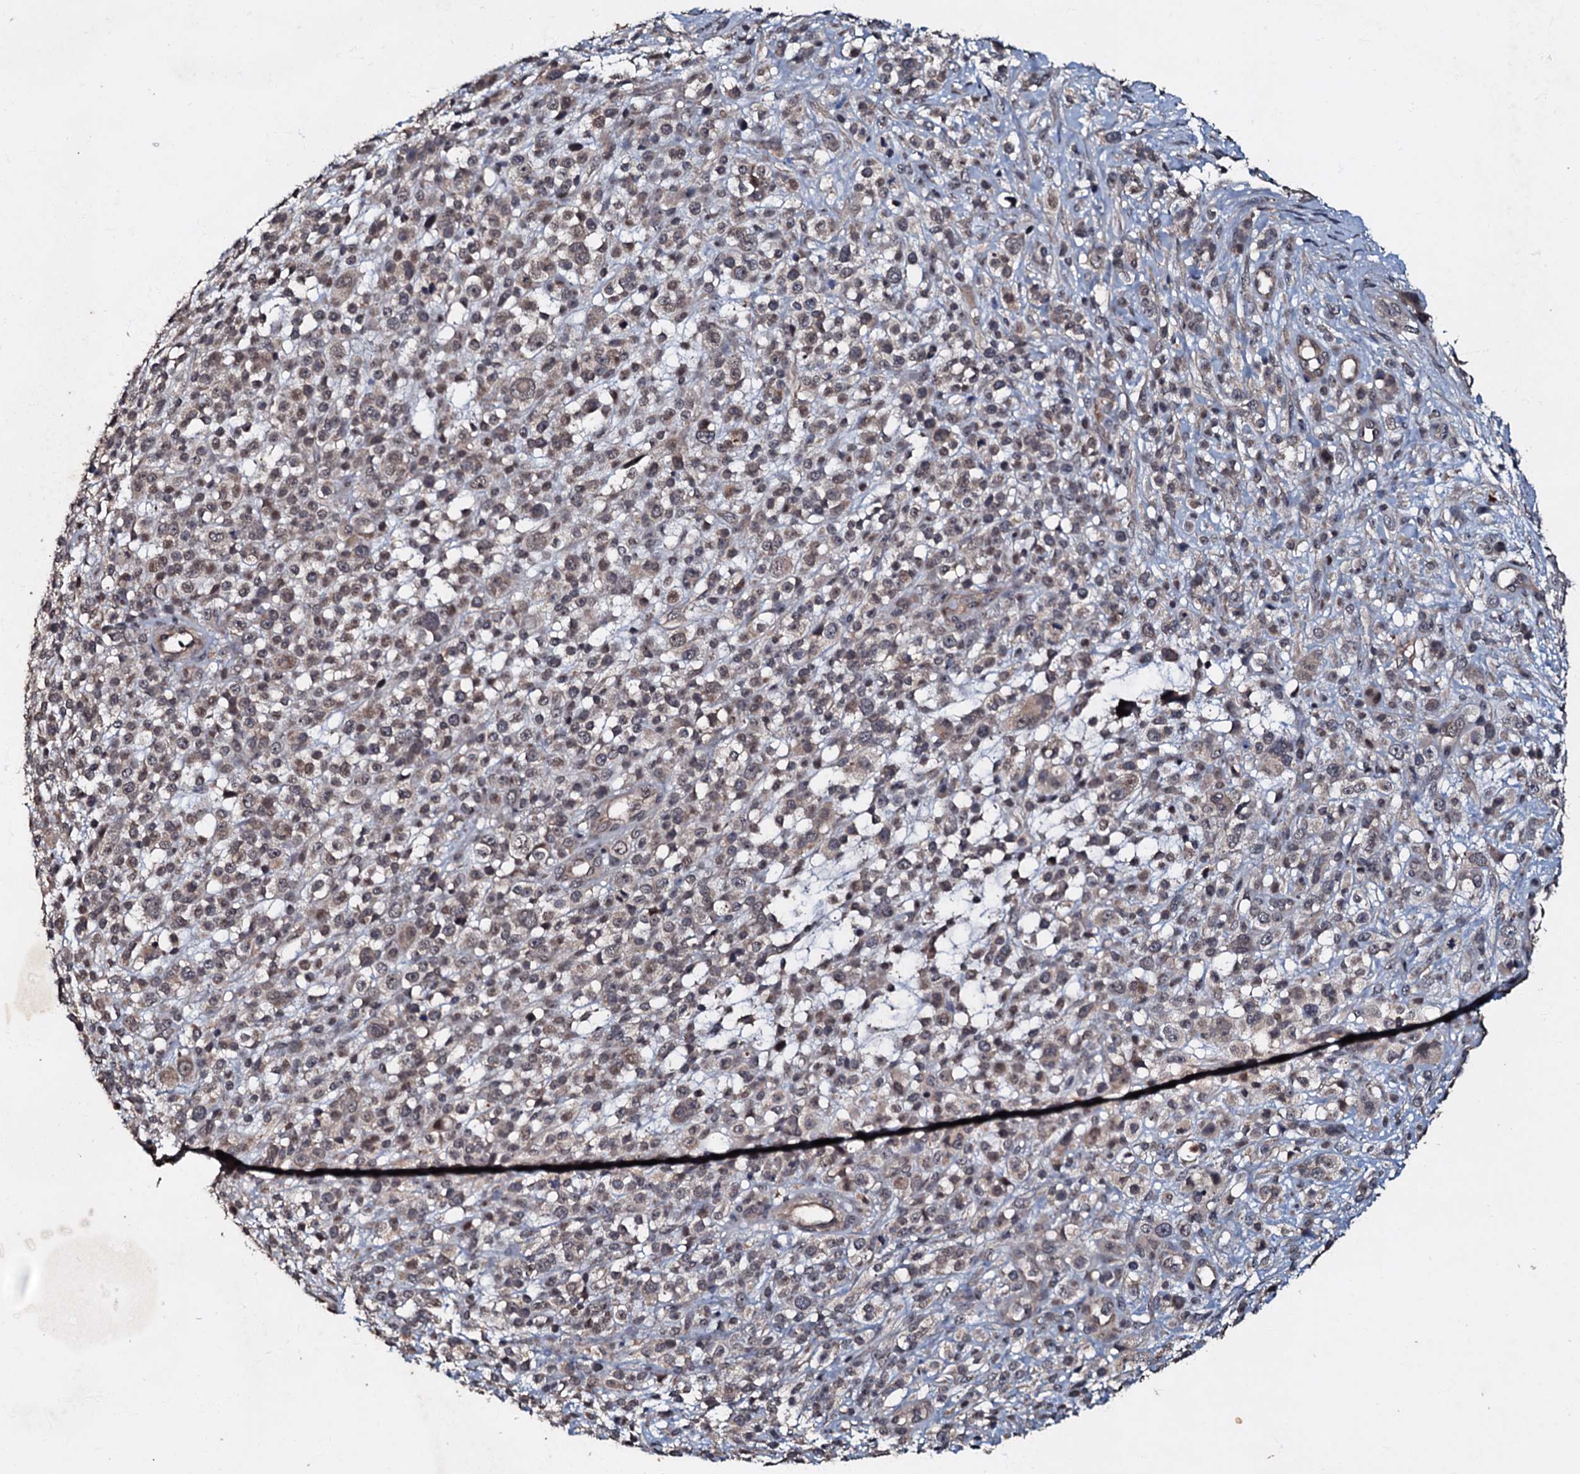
{"staining": {"intensity": "weak", "quantity": "25%-75%", "location": "cytoplasmic/membranous"}, "tissue": "melanoma", "cell_type": "Tumor cells", "image_type": "cancer", "snomed": [{"axis": "morphology", "description": "Malignant melanoma, NOS"}, {"axis": "topography", "description": "Skin"}], "caption": "Protein staining displays weak cytoplasmic/membranous staining in approximately 25%-75% of tumor cells in melanoma. (Stains: DAB in brown, nuclei in blue, Microscopy: brightfield microscopy at high magnification).", "gene": "MANSC4", "patient": {"sex": "female", "age": 55}}